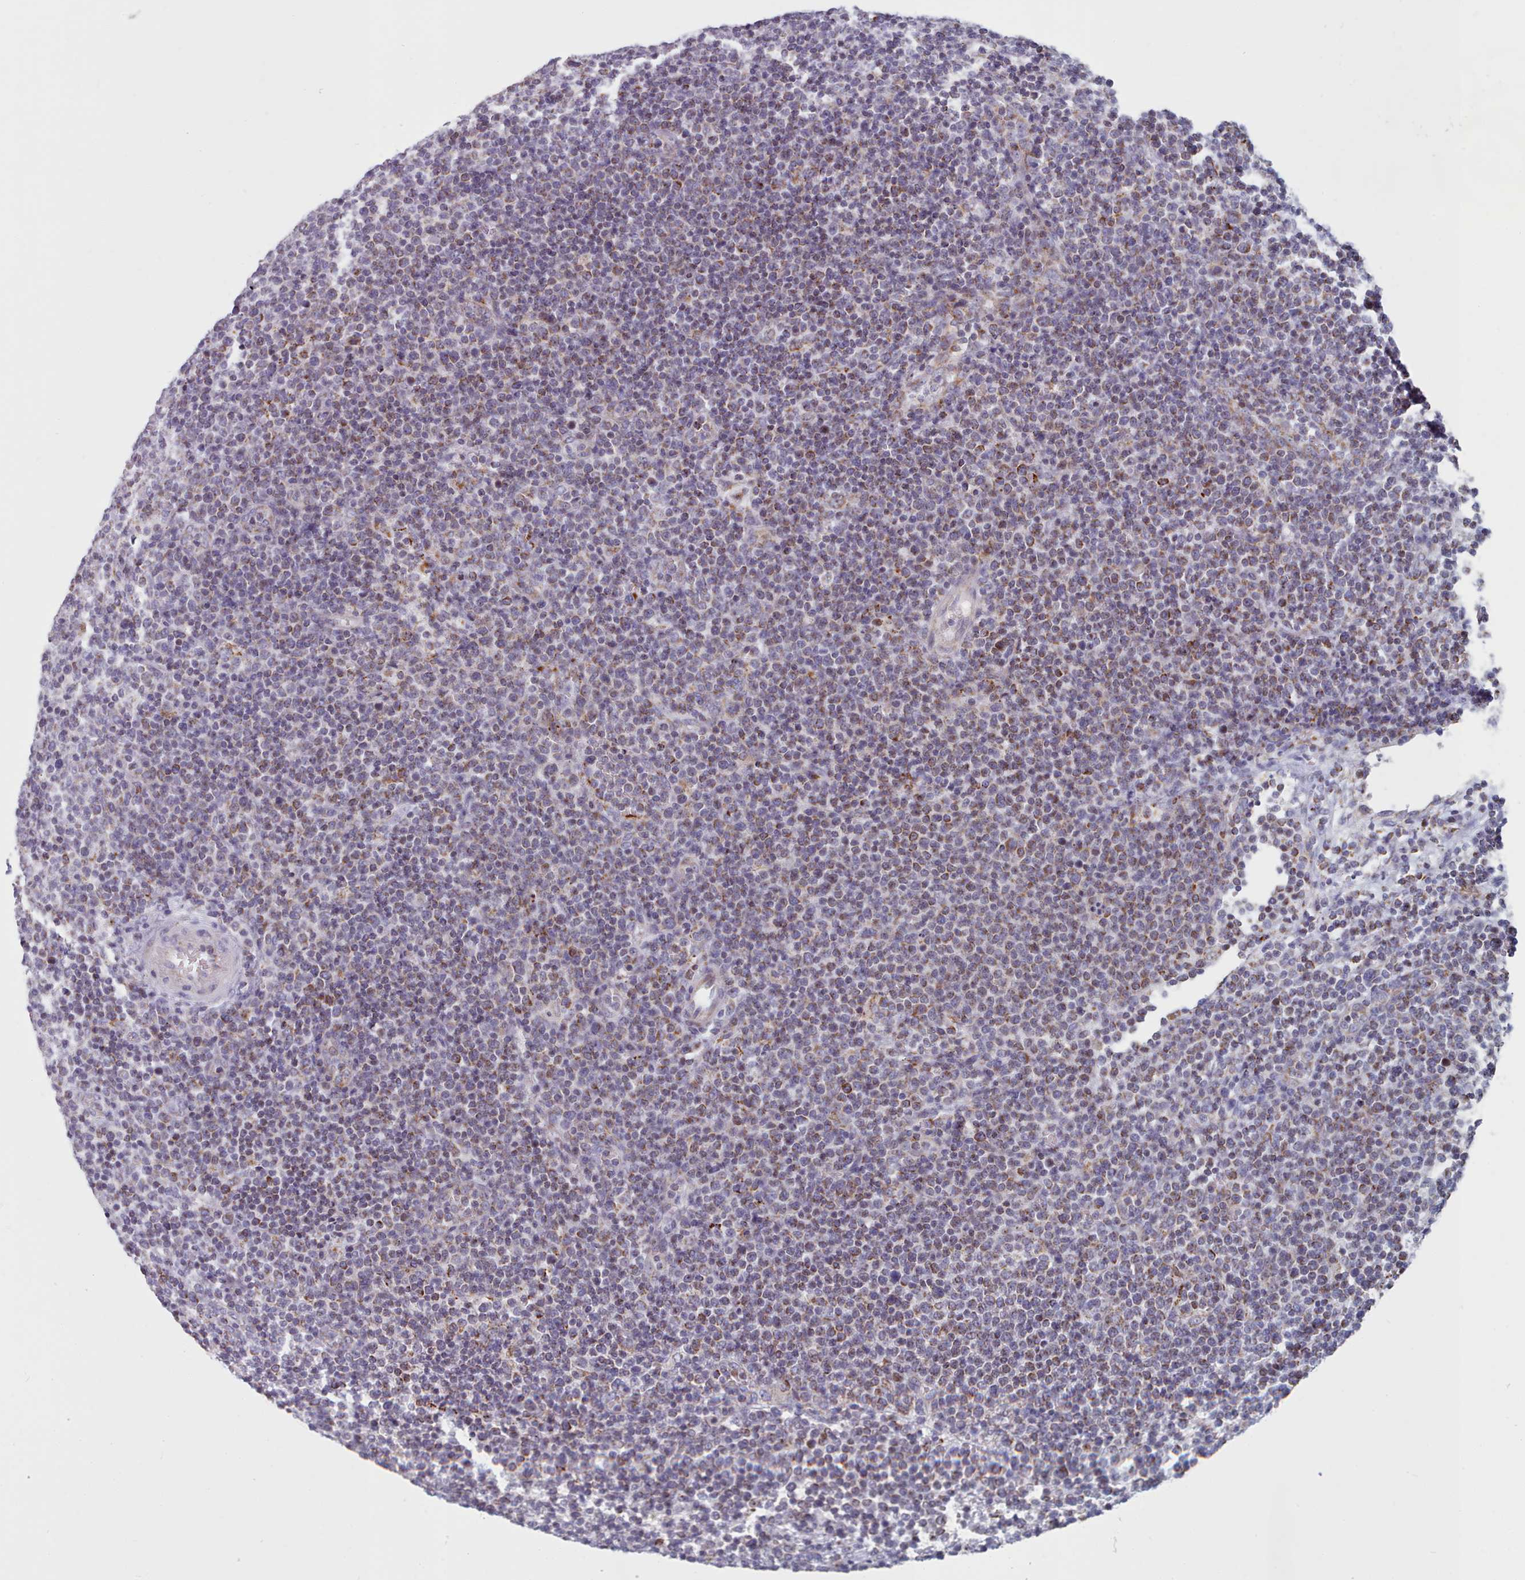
{"staining": {"intensity": "moderate", "quantity": "25%-75%", "location": "cytoplasmic/membranous"}, "tissue": "lymphoma", "cell_type": "Tumor cells", "image_type": "cancer", "snomed": [{"axis": "morphology", "description": "Malignant lymphoma, non-Hodgkin's type, High grade"}, {"axis": "topography", "description": "Lymph node"}], "caption": "Lymphoma was stained to show a protein in brown. There is medium levels of moderate cytoplasmic/membranous positivity in about 25%-75% of tumor cells. (Brightfield microscopy of DAB IHC at high magnification).", "gene": "FAM170B", "patient": {"sex": "male", "age": 61}}